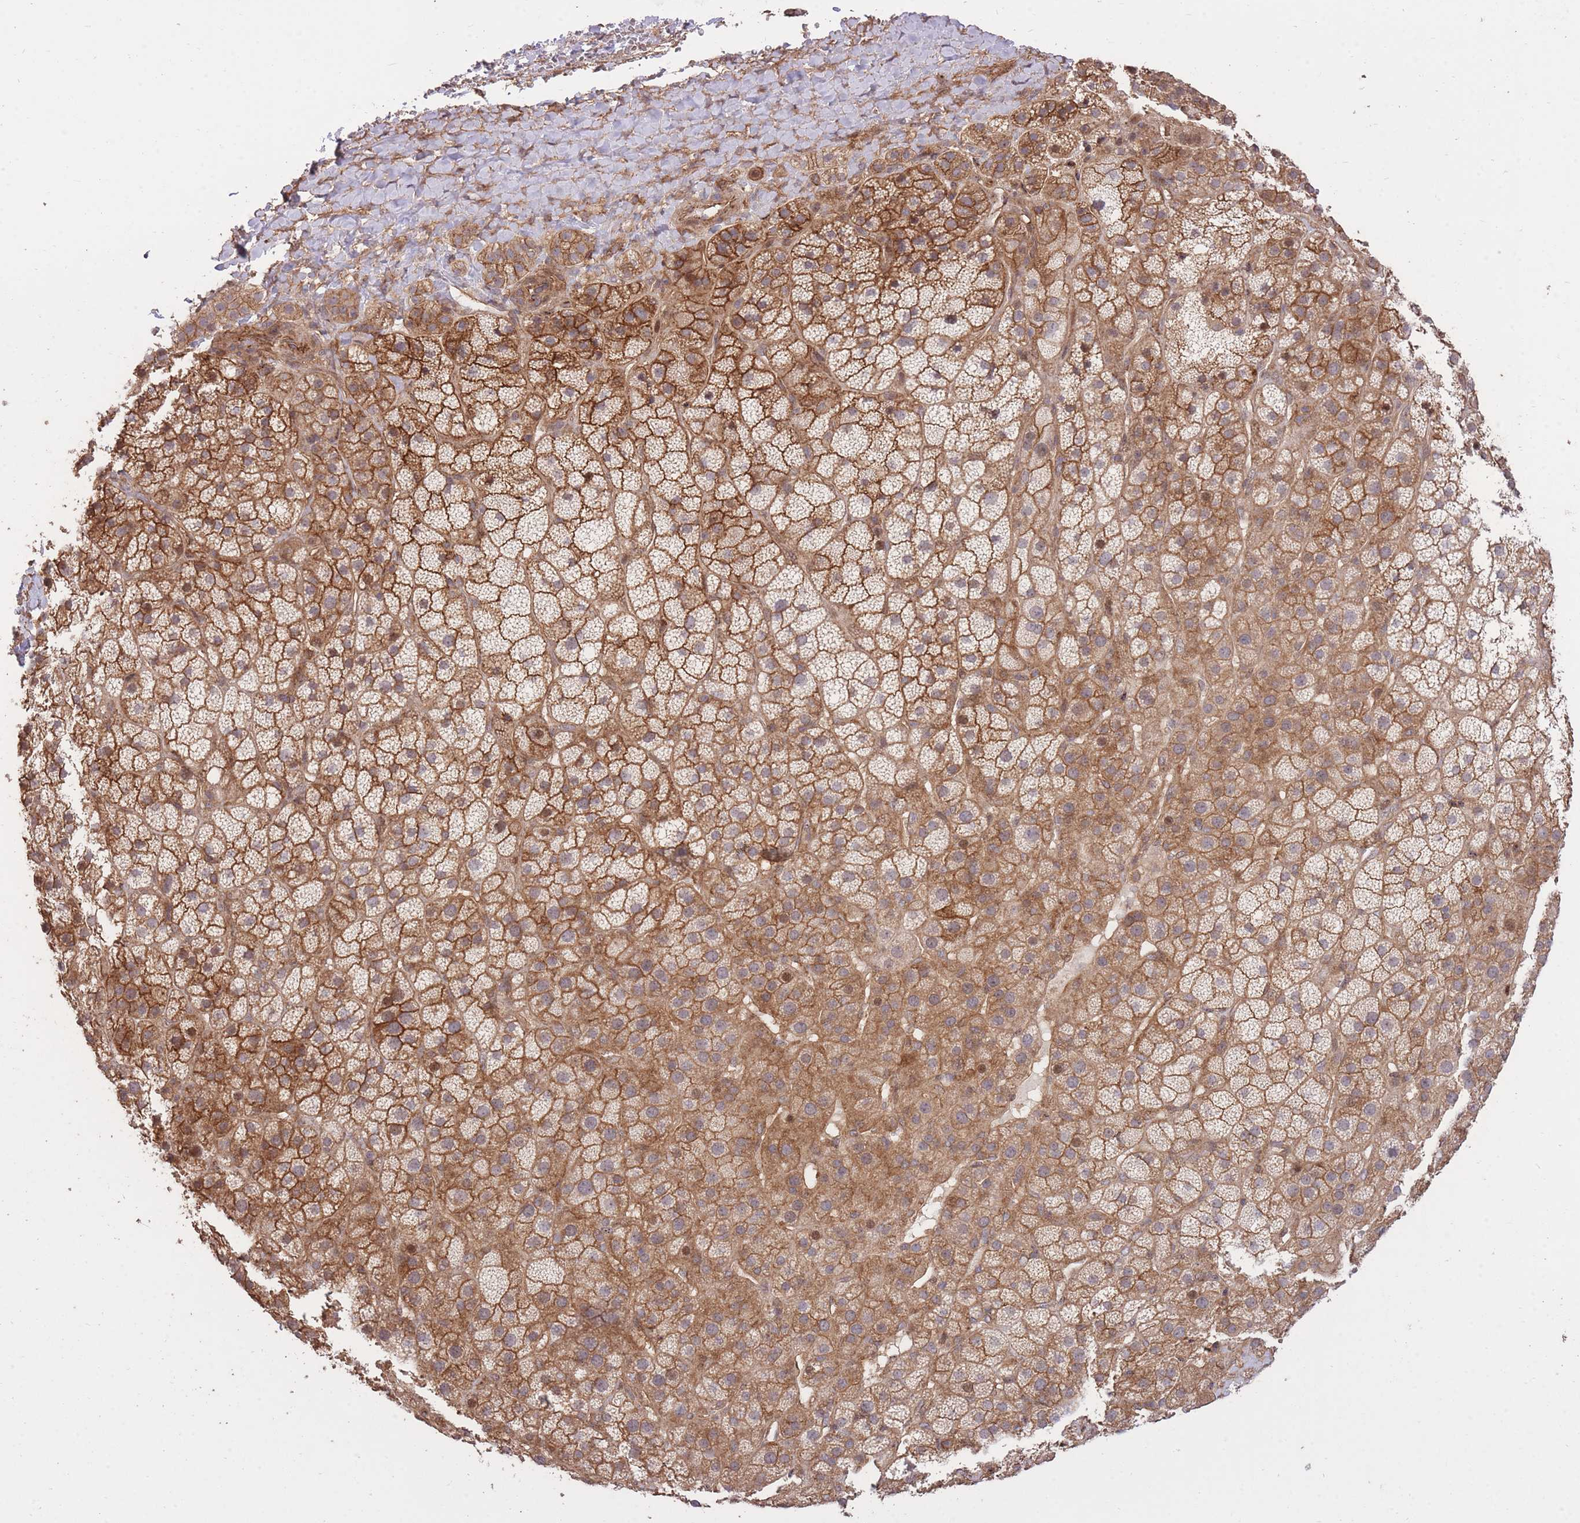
{"staining": {"intensity": "strong", "quantity": "25%-75%", "location": "cytoplasmic/membranous"}, "tissue": "adrenal gland", "cell_type": "Glandular cells", "image_type": "normal", "snomed": [{"axis": "morphology", "description": "Normal tissue, NOS"}, {"axis": "topography", "description": "Adrenal gland"}], "caption": "A brown stain labels strong cytoplasmic/membranous expression of a protein in glandular cells of unremarkable human adrenal gland.", "gene": "PLD1", "patient": {"sex": "female", "age": 70}}